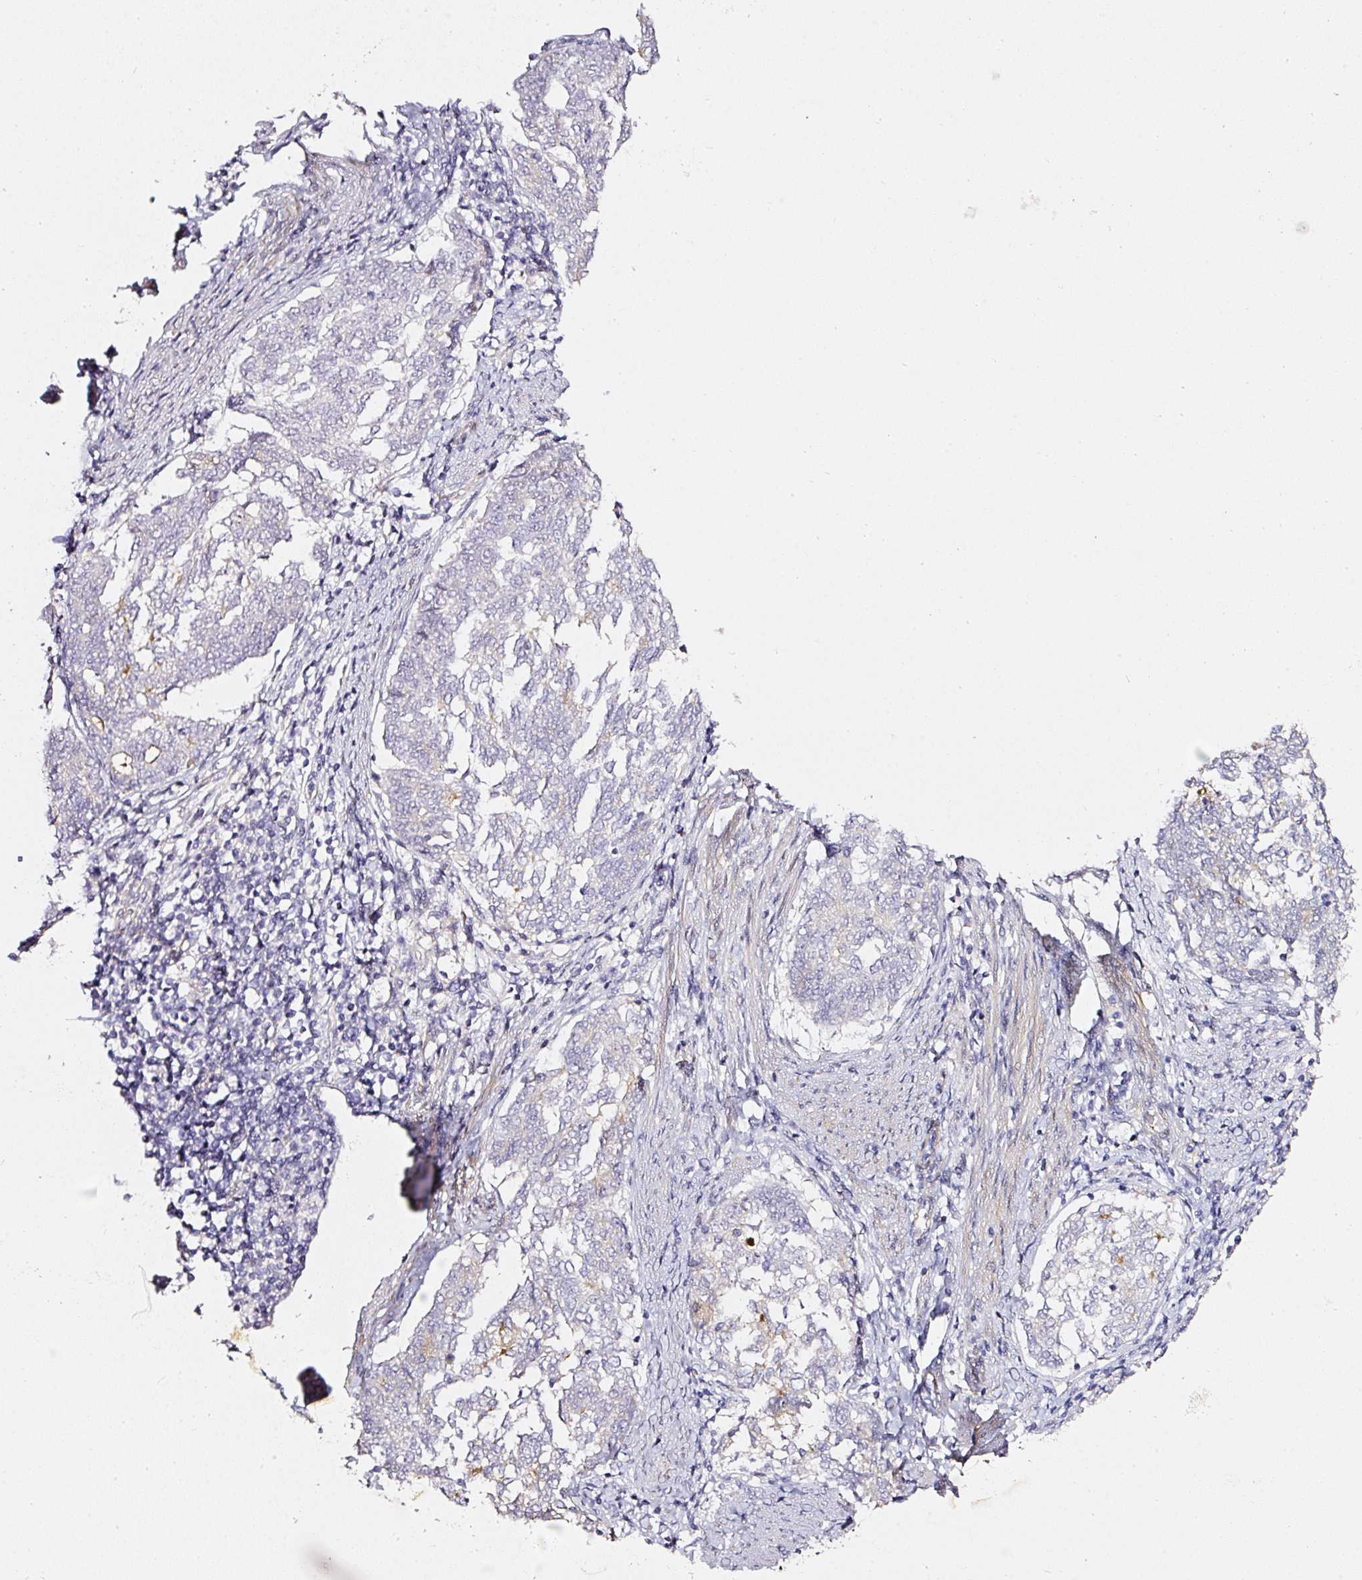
{"staining": {"intensity": "moderate", "quantity": "<25%", "location": "cytoplasmic/membranous"}, "tissue": "endometrial cancer", "cell_type": "Tumor cells", "image_type": "cancer", "snomed": [{"axis": "morphology", "description": "Adenocarcinoma, NOS"}, {"axis": "topography", "description": "Endometrium"}], "caption": "Approximately <25% of tumor cells in adenocarcinoma (endometrial) demonstrate moderate cytoplasmic/membranous protein staining as visualized by brown immunohistochemical staining.", "gene": "TOGARAM1", "patient": {"sex": "female", "age": 80}}